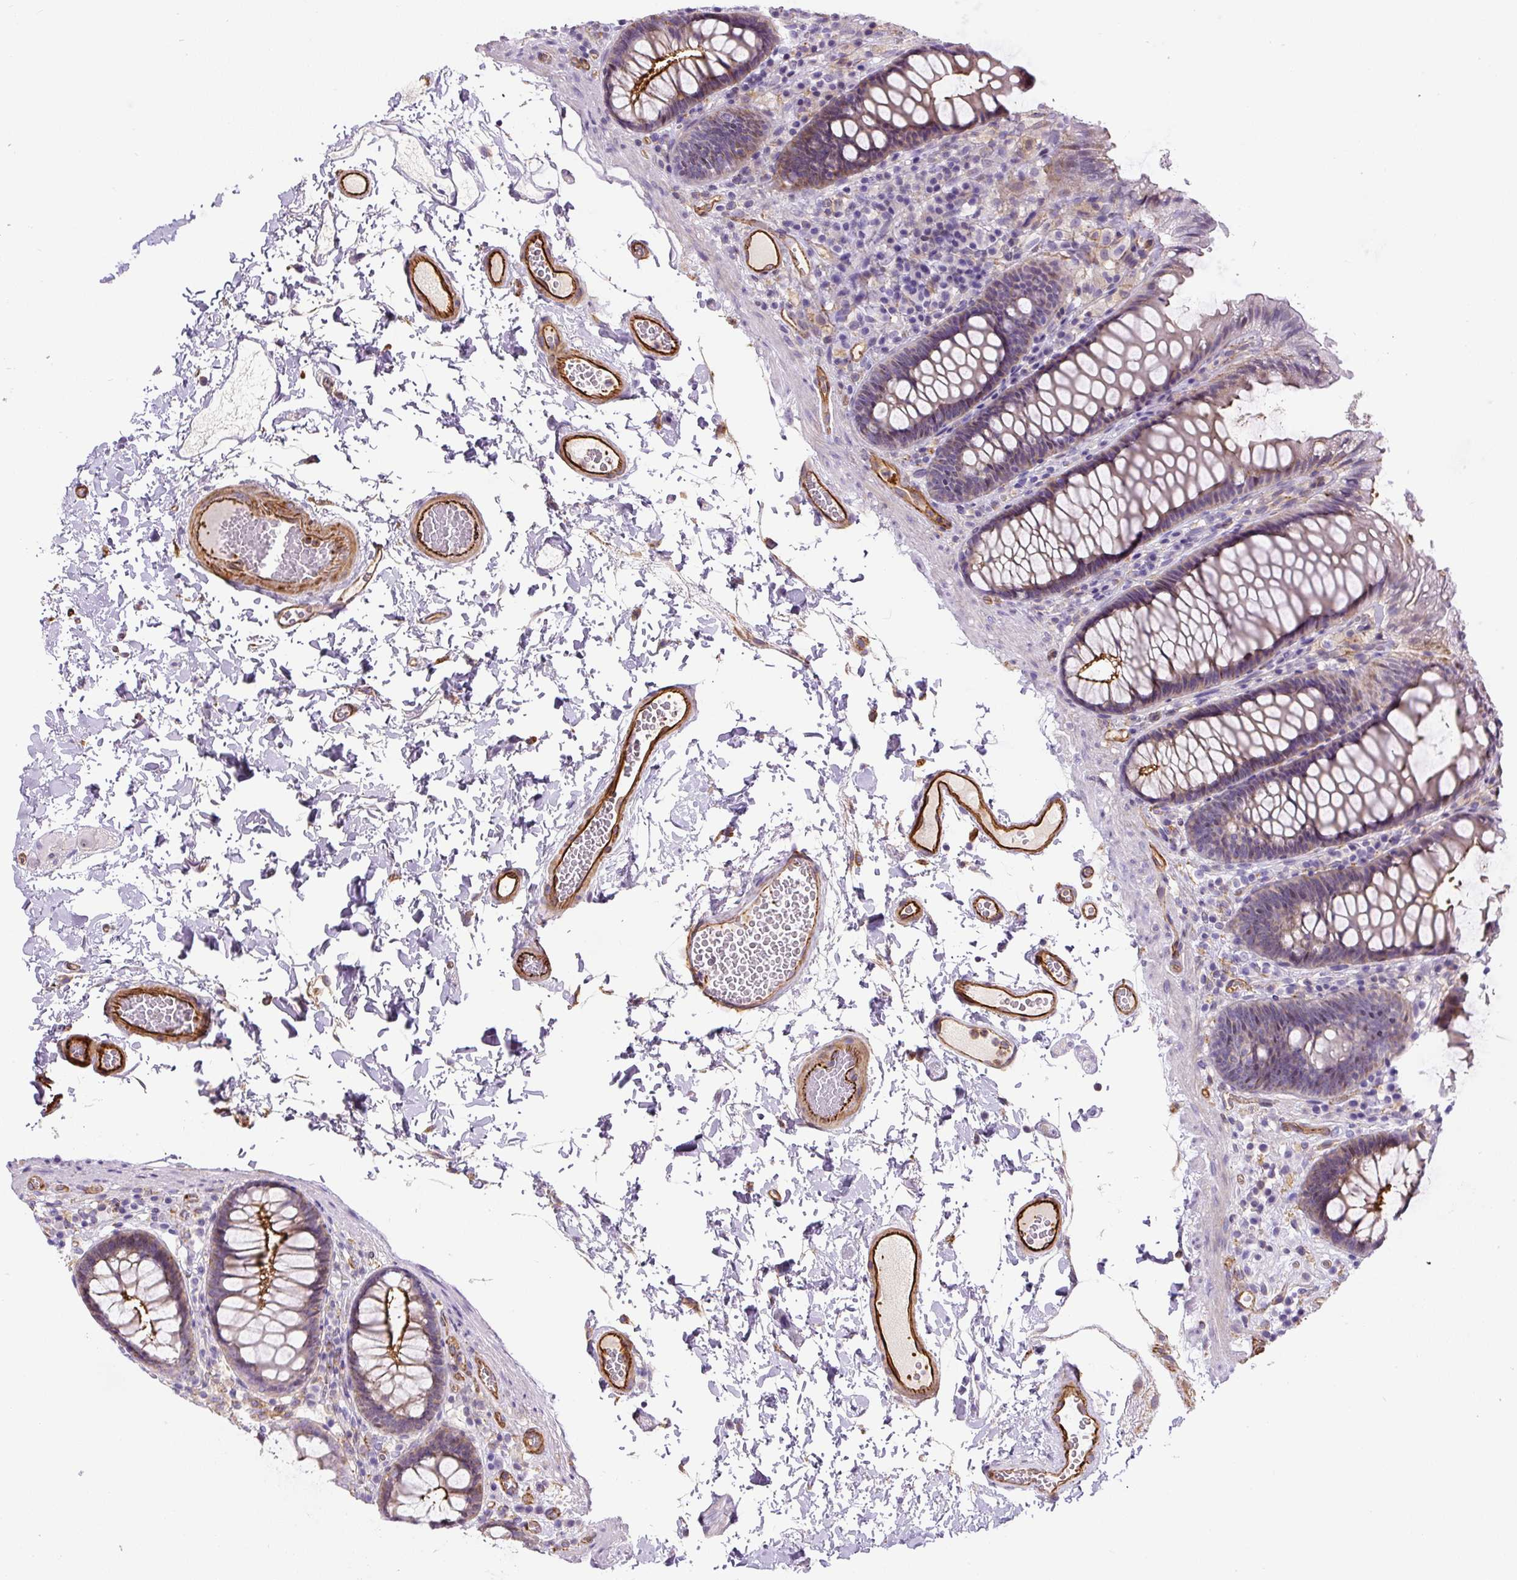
{"staining": {"intensity": "strong", "quantity": ">75%", "location": "cytoplasmic/membranous"}, "tissue": "colon", "cell_type": "Endothelial cells", "image_type": "normal", "snomed": [{"axis": "morphology", "description": "Normal tissue, NOS"}, {"axis": "topography", "description": "Colon"}, {"axis": "topography", "description": "Peripheral nerve tissue"}], "caption": "Strong cytoplasmic/membranous positivity for a protein is appreciated in approximately >75% of endothelial cells of unremarkable colon using immunohistochemistry (IHC).", "gene": "B3GALT5", "patient": {"sex": "male", "age": 84}}